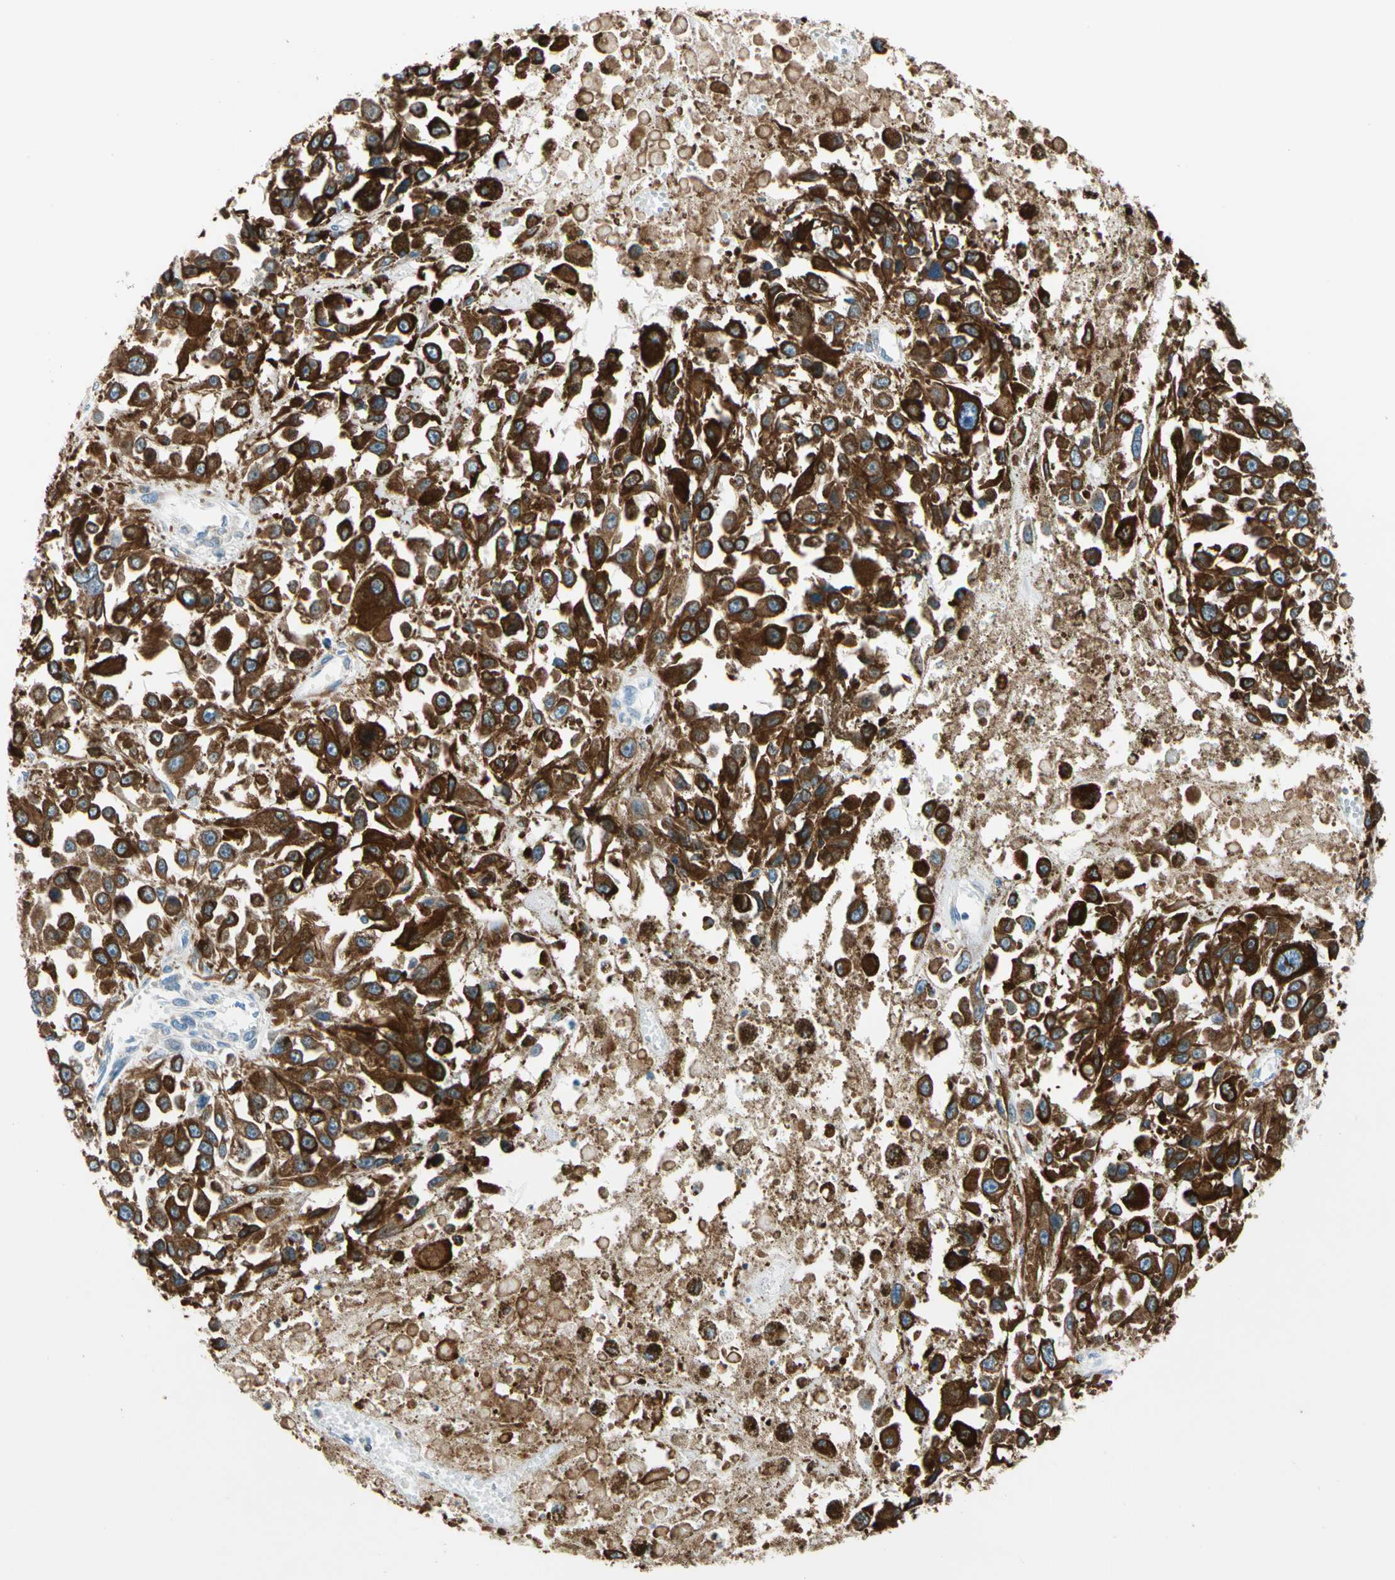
{"staining": {"intensity": "strong", "quantity": ">75%", "location": "cytoplasmic/membranous"}, "tissue": "melanoma", "cell_type": "Tumor cells", "image_type": "cancer", "snomed": [{"axis": "morphology", "description": "Malignant melanoma, Metastatic site"}, {"axis": "topography", "description": "Lymph node"}], "caption": "DAB (3,3'-diaminobenzidine) immunohistochemical staining of malignant melanoma (metastatic site) shows strong cytoplasmic/membranous protein expression in approximately >75% of tumor cells. The protein of interest is shown in brown color, while the nuclei are stained blue.", "gene": "LRPAP1", "patient": {"sex": "male", "age": 59}}